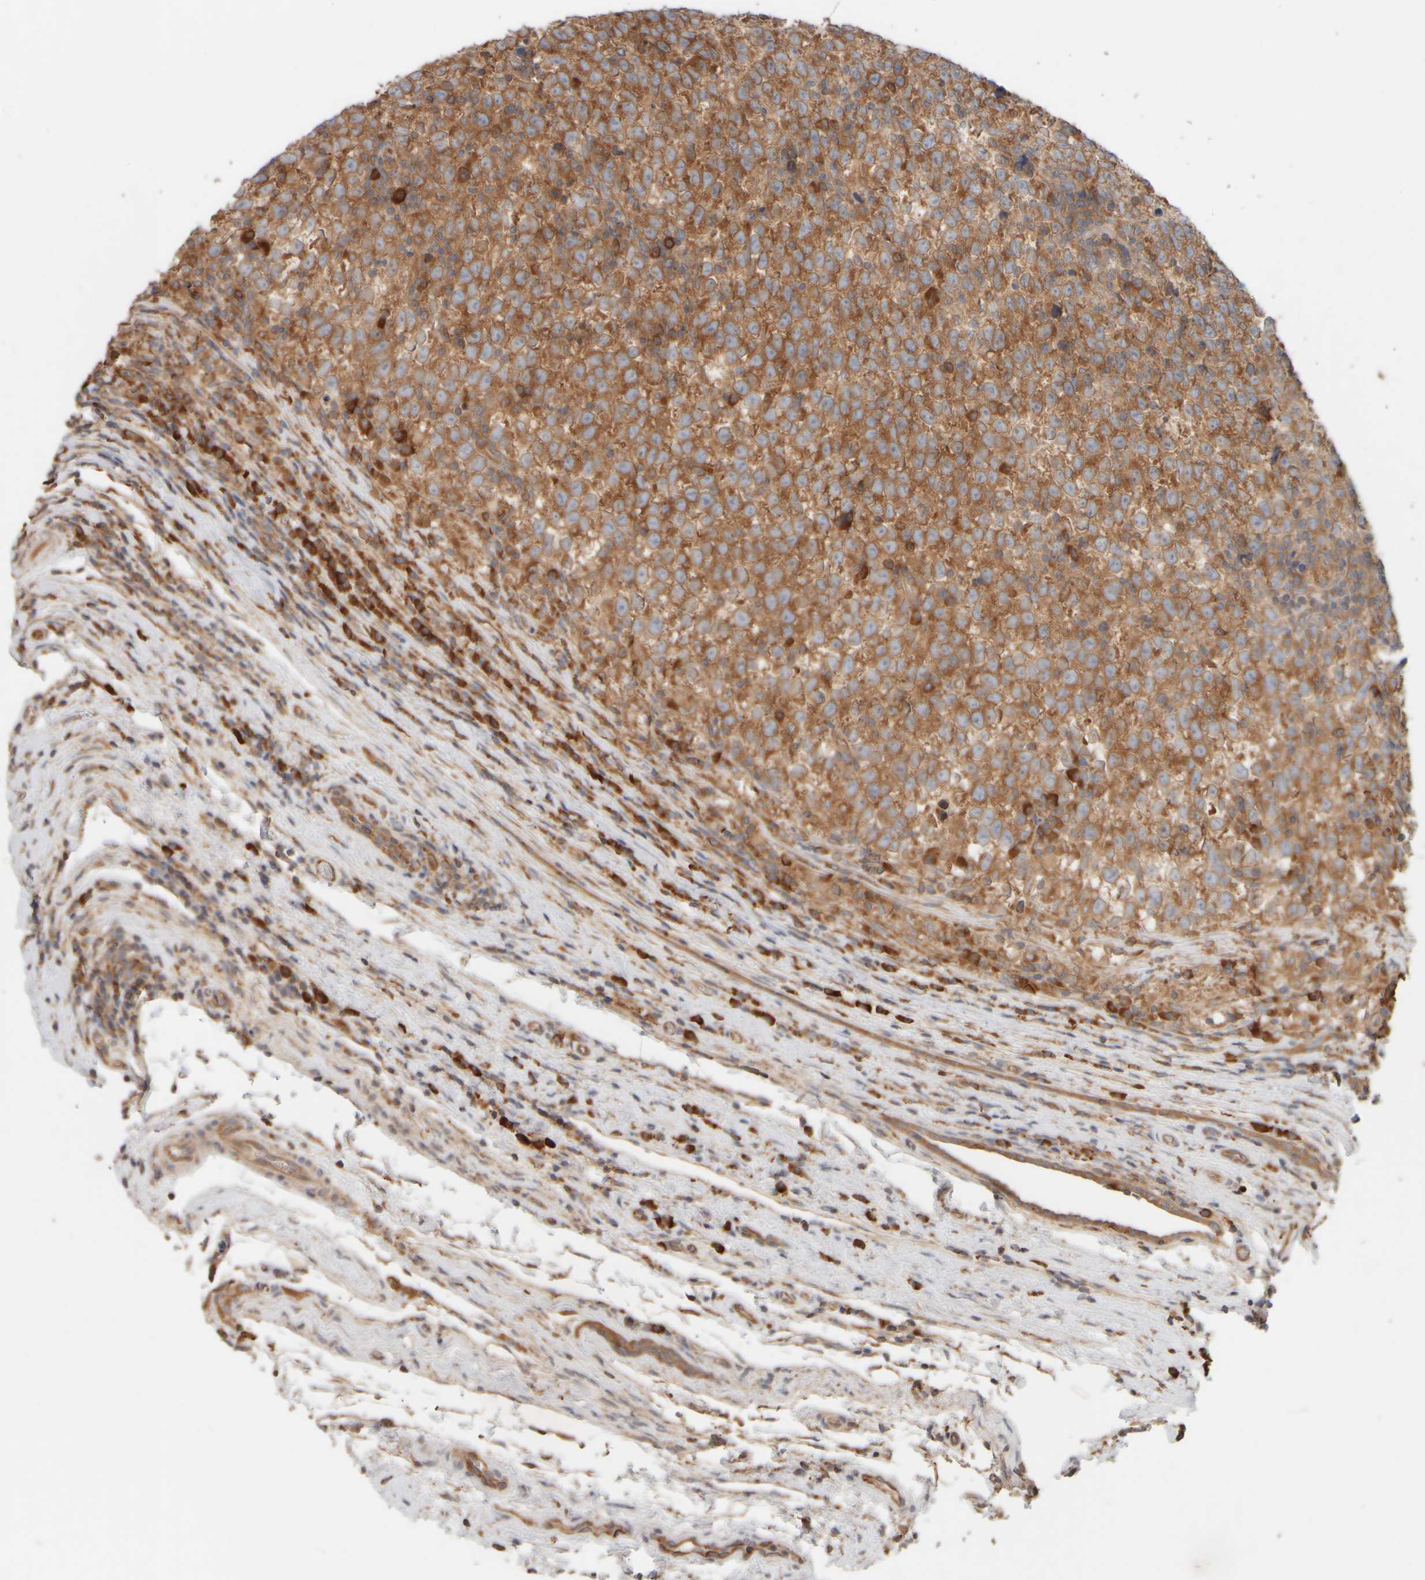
{"staining": {"intensity": "strong", "quantity": ">75%", "location": "cytoplasmic/membranous"}, "tissue": "testis cancer", "cell_type": "Tumor cells", "image_type": "cancer", "snomed": [{"axis": "morphology", "description": "Normal tissue, NOS"}, {"axis": "morphology", "description": "Seminoma, NOS"}, {"axis": "topography", "description": "Testis"}], "caption": "The image displays immunohistochemical staining of testis cancer (seminoma). There is strong cytoplasmic/membranous staining is appreciated in about >75% of tumor cells. (Brightfield microscopy of DAB IHC at high magnification).", "gene": "EIF2B3", "patient": {"sex": "male", "age": 43}}